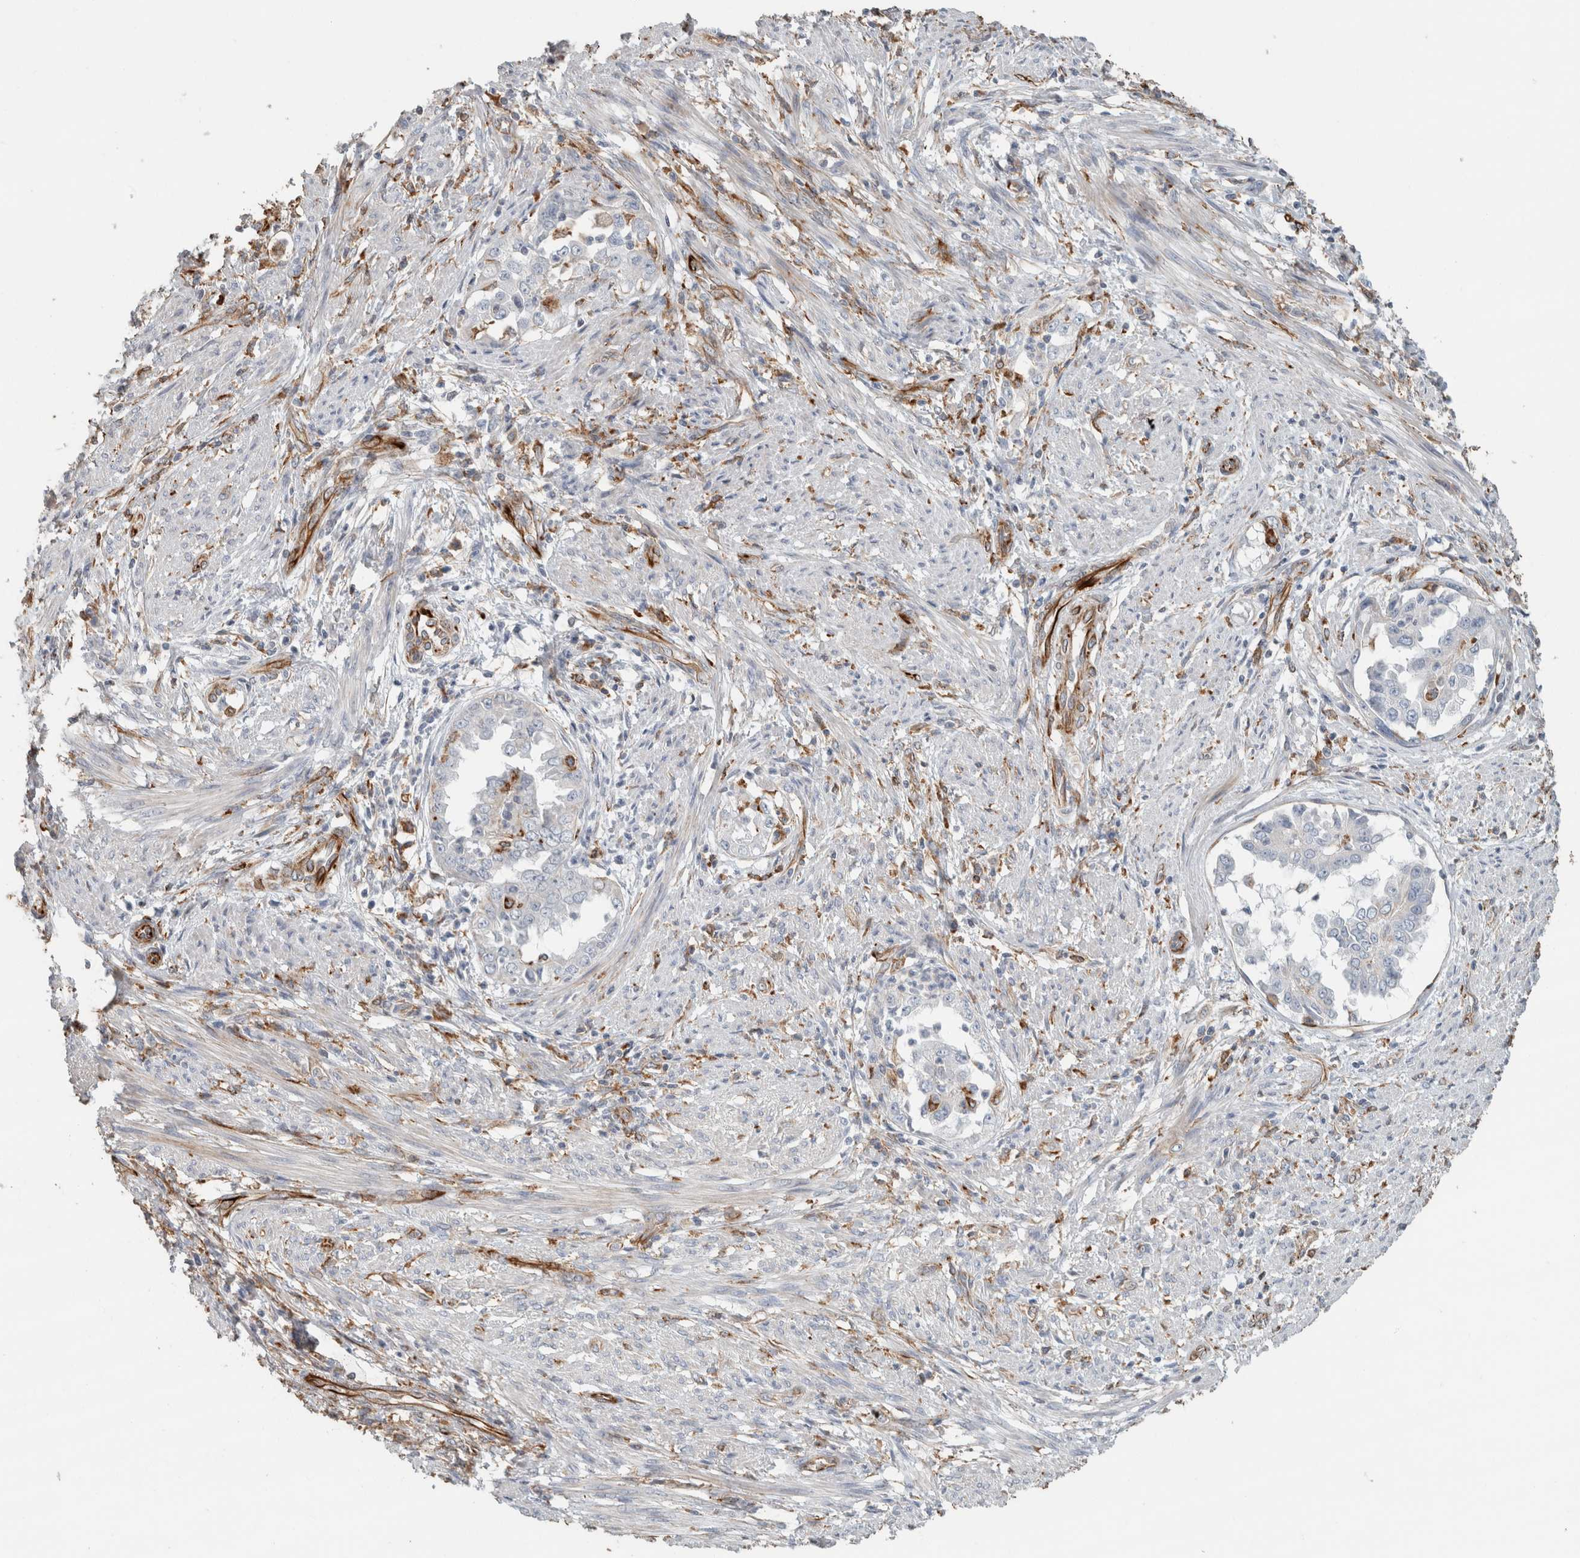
{"staining": {"intensity": "negative", "quantity": "none", "location": "none"}, "tissue": "endometrial cancer", "cell_type": "Tumor cells", "image_type": "cancer", "snomed": [{"axis": "morphology", "description": "Adenocarcinoma, NOS"}, {"axis": "topography", "description": "Endometrium"}], "caption": "Micrograph shows no protein expression in tumor cells of endometrial cancer tissue.", "gene": "LY86", "patient": {"sex": "female", "age": 85}}